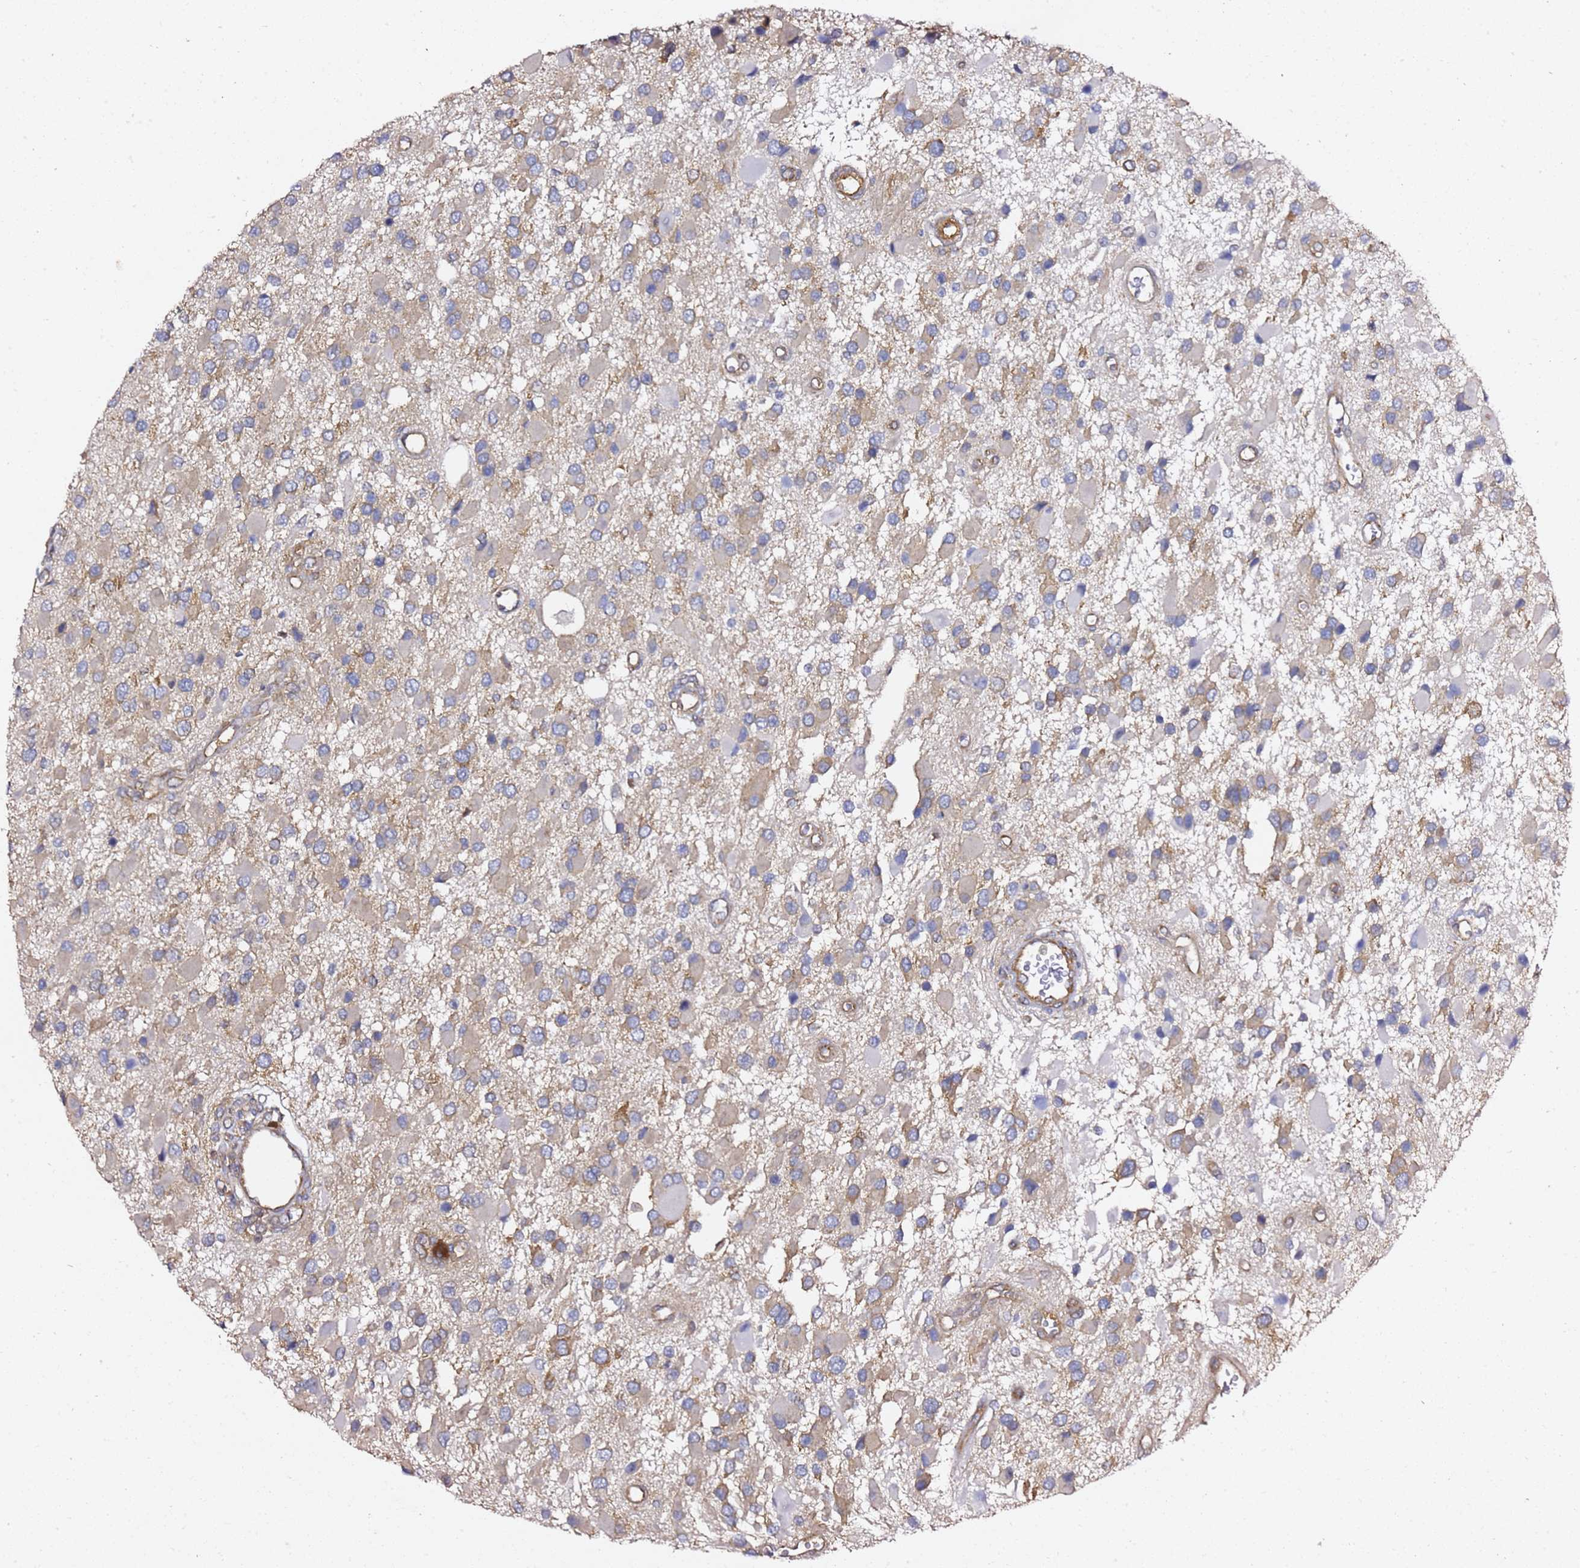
{"staining": {"intensity": "weak", "quantity": "<25%", "location": "cytoplasmic/membranous"}, "tissue": "glioma", "cell_type": "Tumor cells", "image_type": "cancer", "snomed": [{"axis": "morphology", "description": "Glioma, malignant, High grade"}, {"axis": "topography", "description": "Brain"}], "caption": "High power microscopy photomicrograph of an IHC histopathology image of malignant glioma (high-grade), revealing no significant positivity in tumor cells.", "gene": "TPST1", "patient": {"sex": "male", "age": 53}}